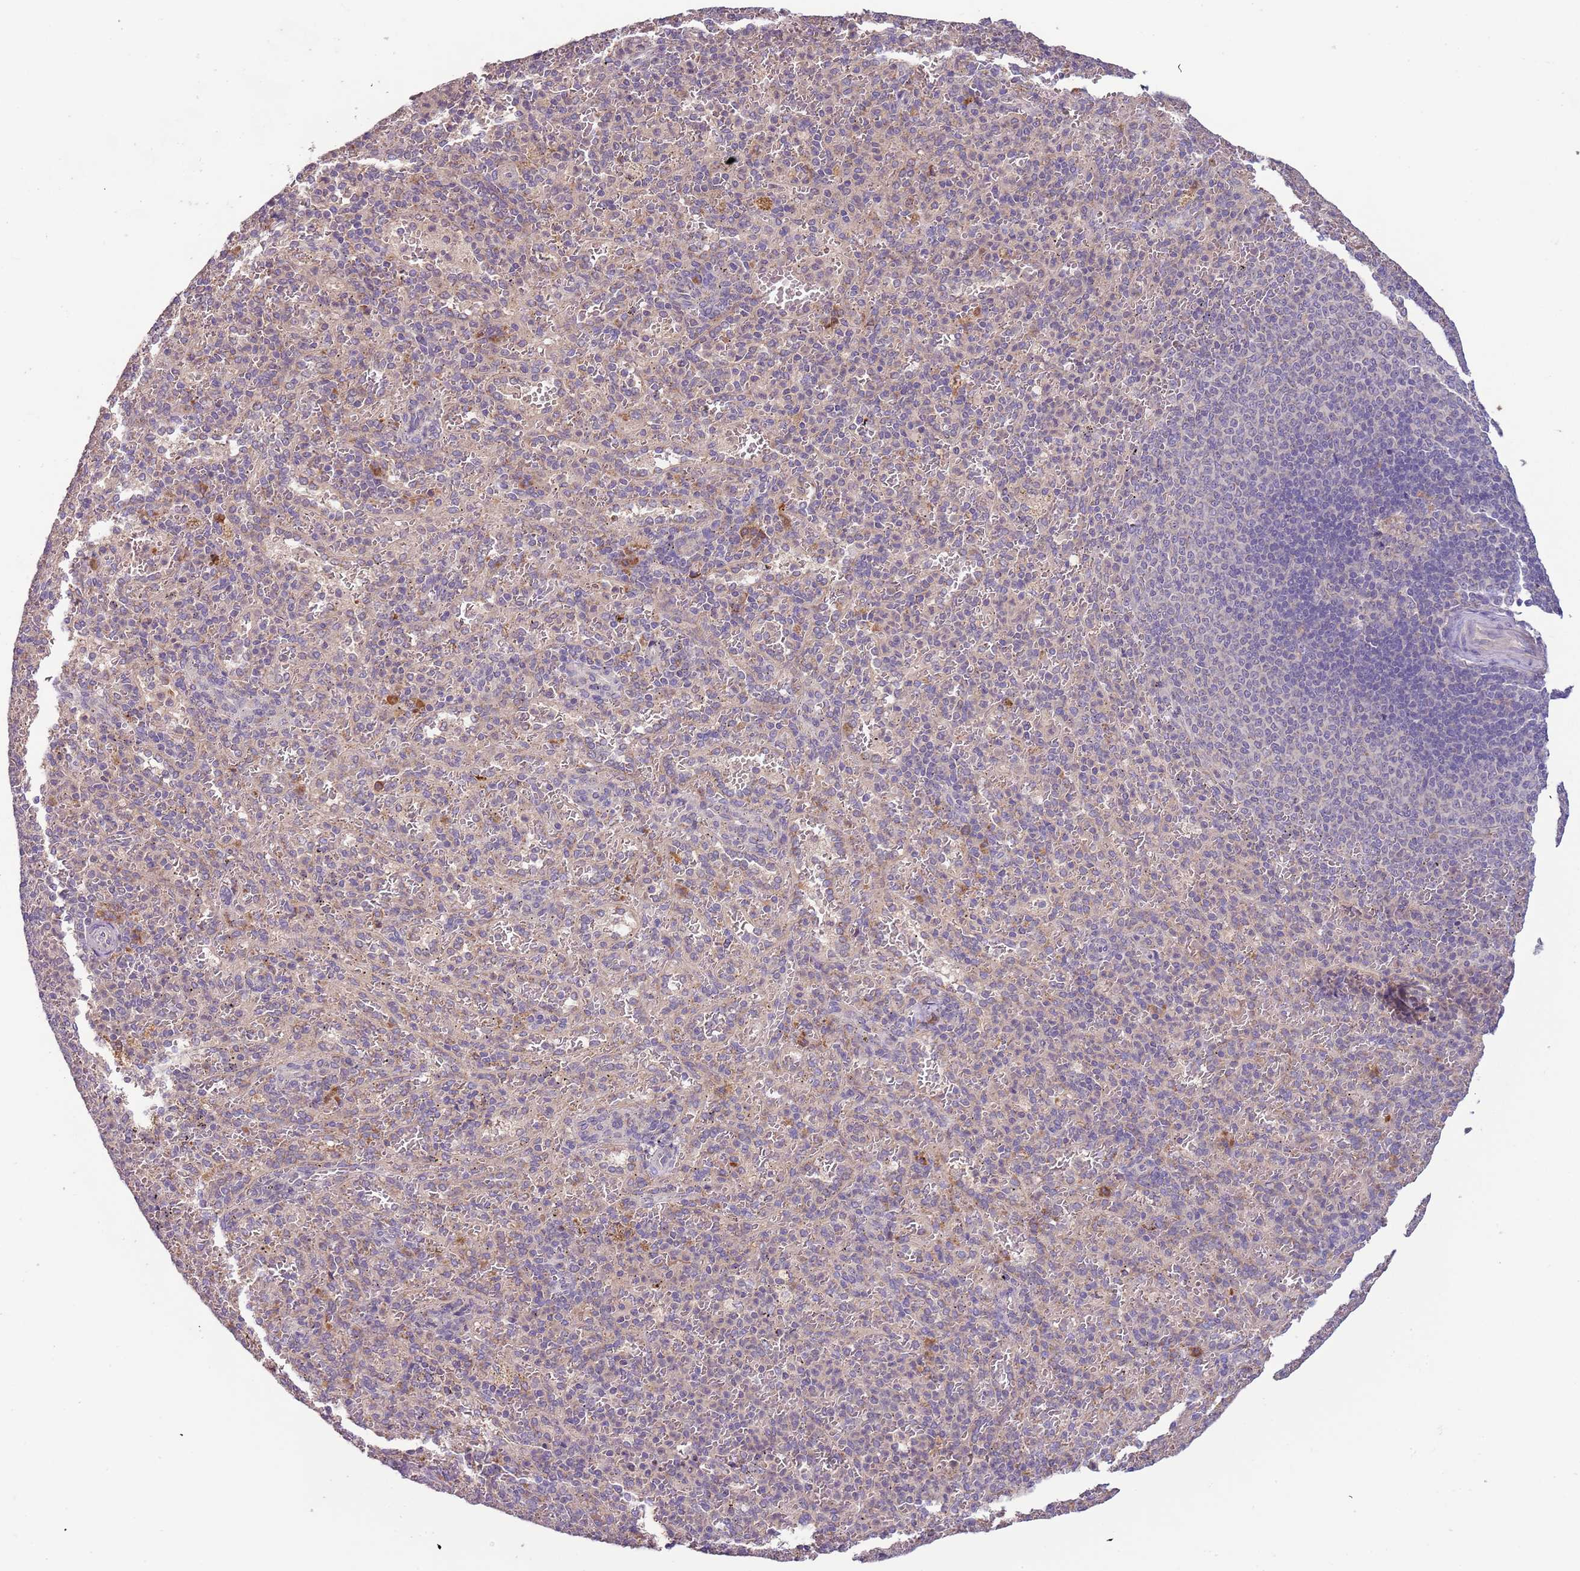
{"staining": {"intensity": "moderate", "quantity": "<25%", "location": "cytoplasmic/membranous"}, "tissue": "spleen", "cell_type": "Cells in red pulp", "image_type": "normal", "snomed": [{"axis": "morphology", "description": "Normal tissue, NOS"}, {"axis": "topography", "description": "Spleen"}], "caption": "Protein analysis of benign spleen displays moderate cytoplasmic/membranous staining in about <25% of cells in red pulp.", "gene": "FECH", "patient": {"sex": "female", "age": 21}}